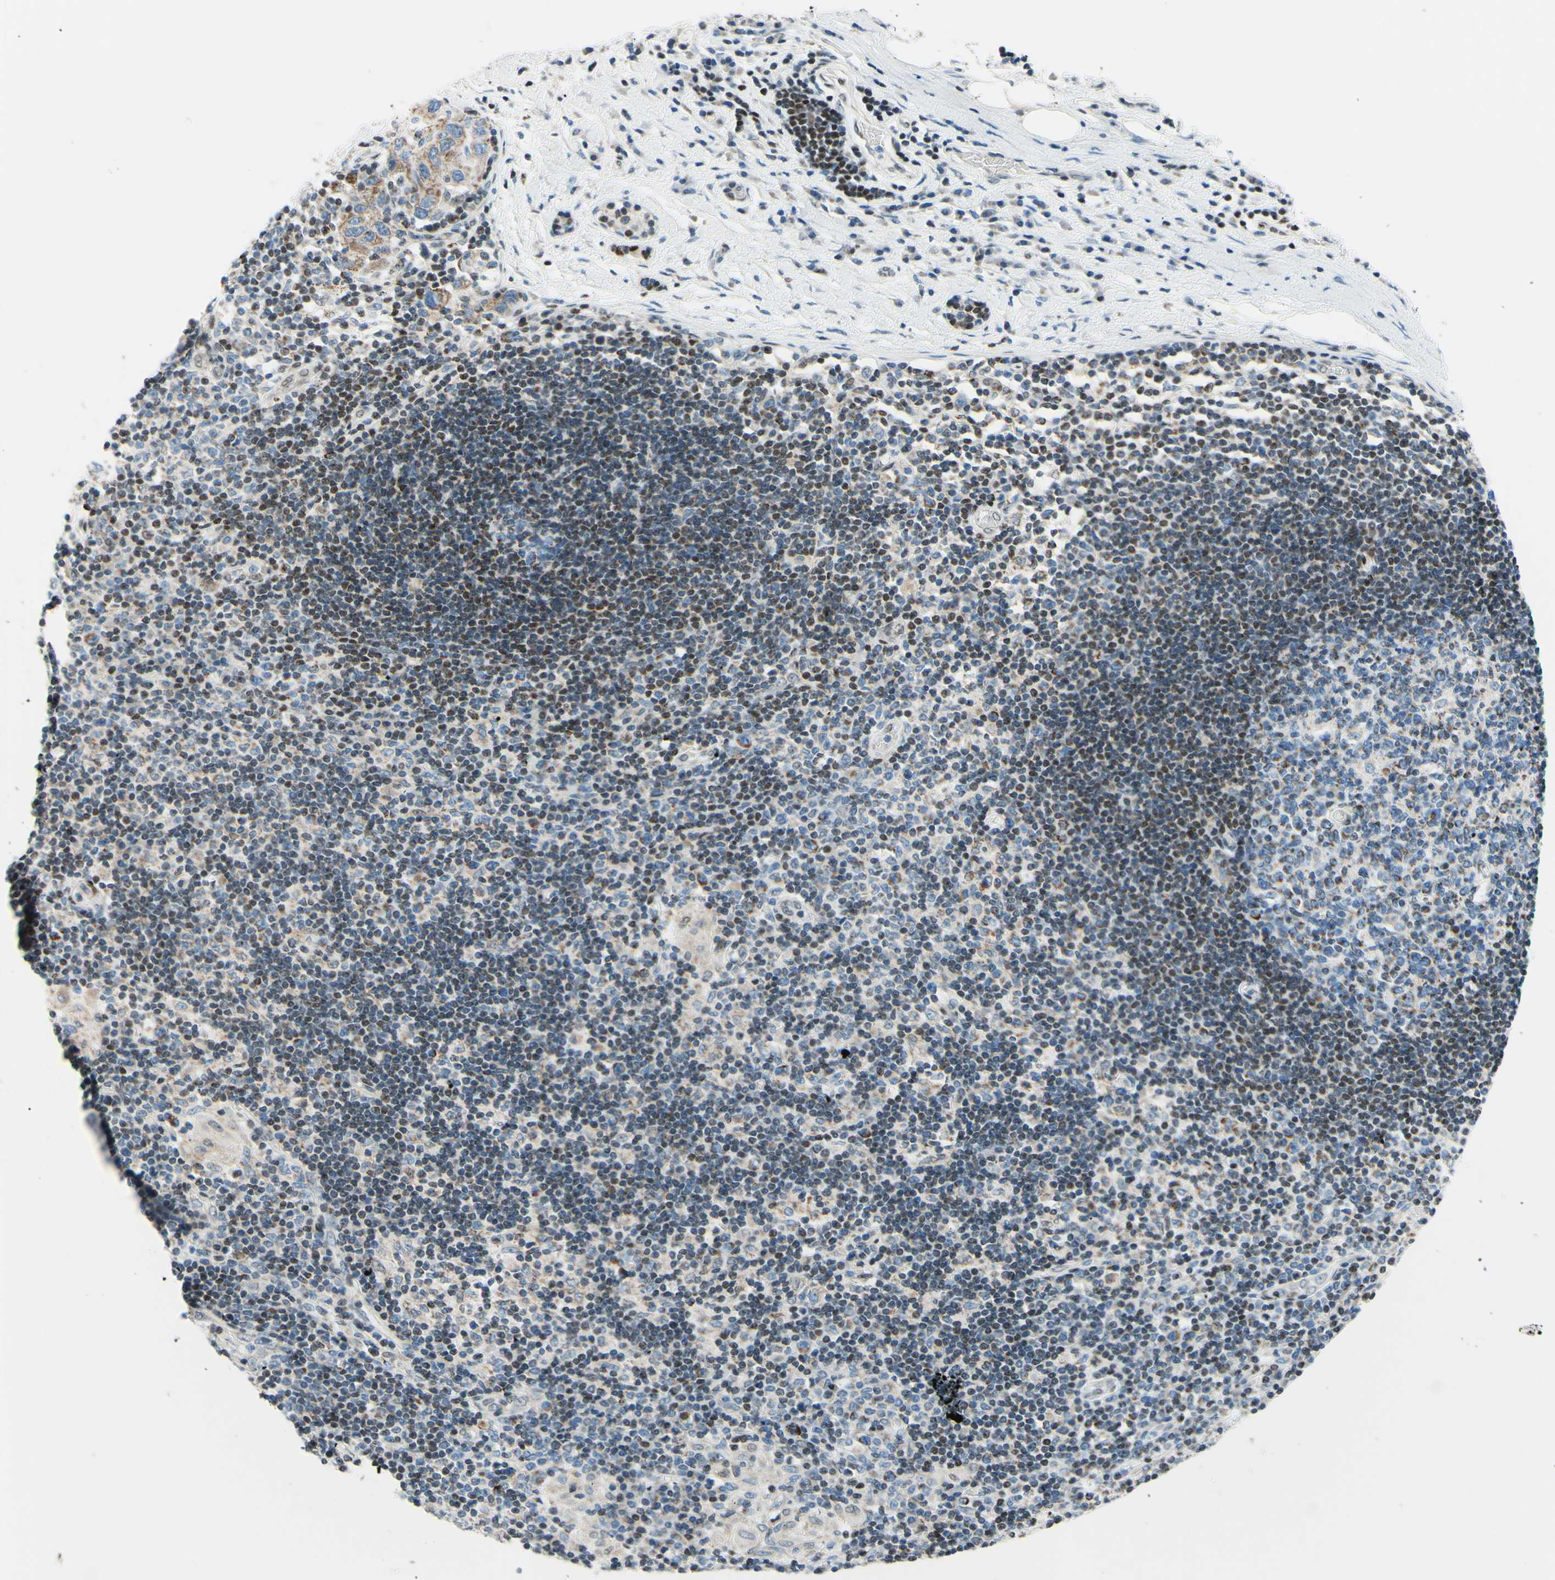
{"staining": {"intensity": "moderate", "quantity": "25%-75%", "location": "nuclear"}, "tissue": "soft tissue", "cell_type": "Chondrocytes", "image_type": "normal", "snomed": [{"axis": "morphology", "description": "Normal tissue, NOS"}, {"axis": "morphology", "description": "Adenocarcinoma, NOS"}, {"axis": "topography", "description": "Esophagus"}], "caption": "Protein expression by IHC shows moderate nuclear staining in about 25%-75% of chondrocytes in benign soft tissue.", "gene": "CBX7", "patient": {"sex": "male", "age": 62}}